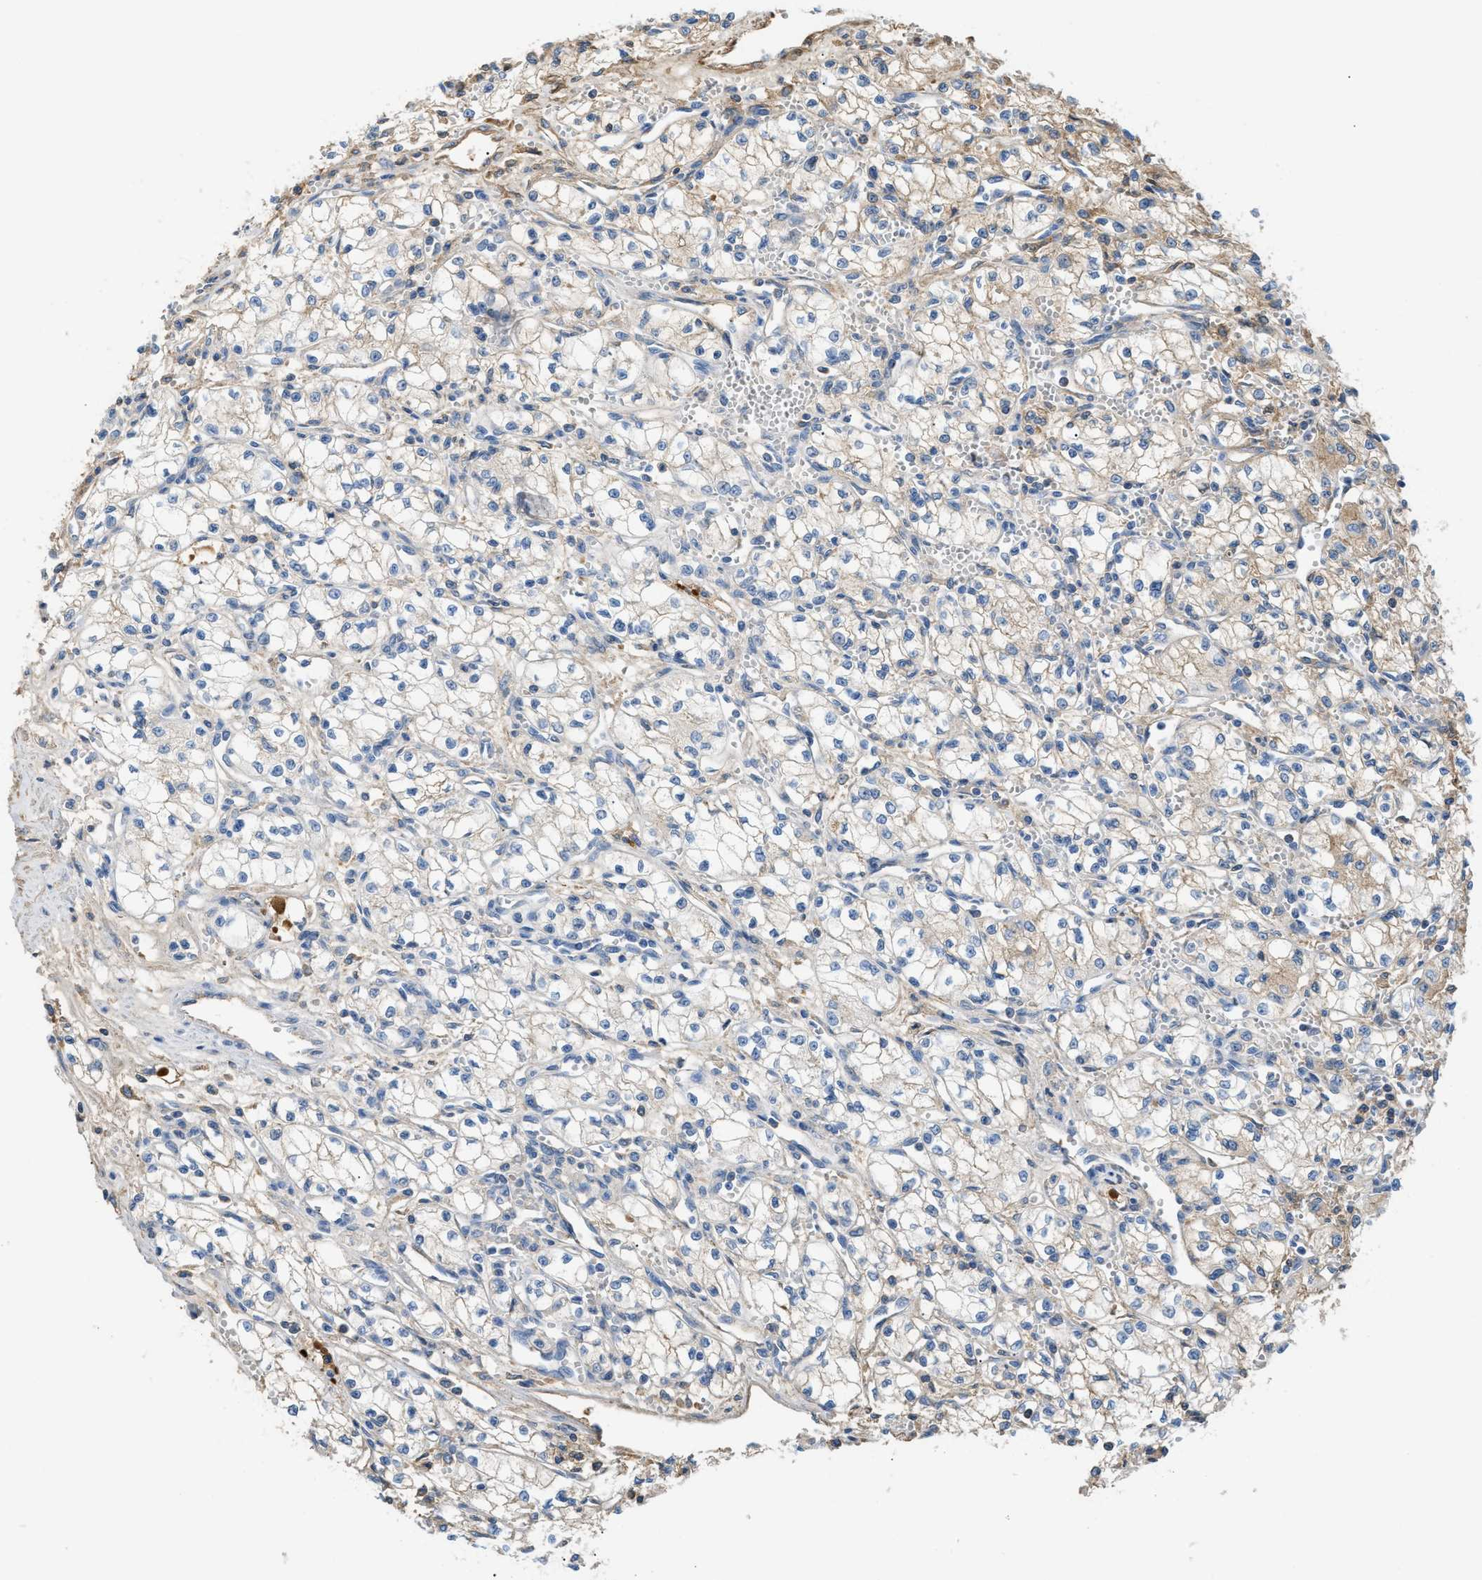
{"staining": {"intensity": "weak", "quantity": "<25%", "location": "cytoplasmic/membranous"}, "tissue": "renal cancer", "cell_type": "Tumor cells", "image_type": "cancer", "snomed": [{"axis": "morphology", "description": "Normal tissue, NOS"}, {"axis": "morphology", "description": "Adenocarcinoma, NOS"}, {"axis": "topography", "description": "Kidney"}], "caption": "Tumor cells are negative for protein expression in human adenocarcinoma (renal).", "gene": "CFI", "patient": {"sex": "male", "age": 59}}